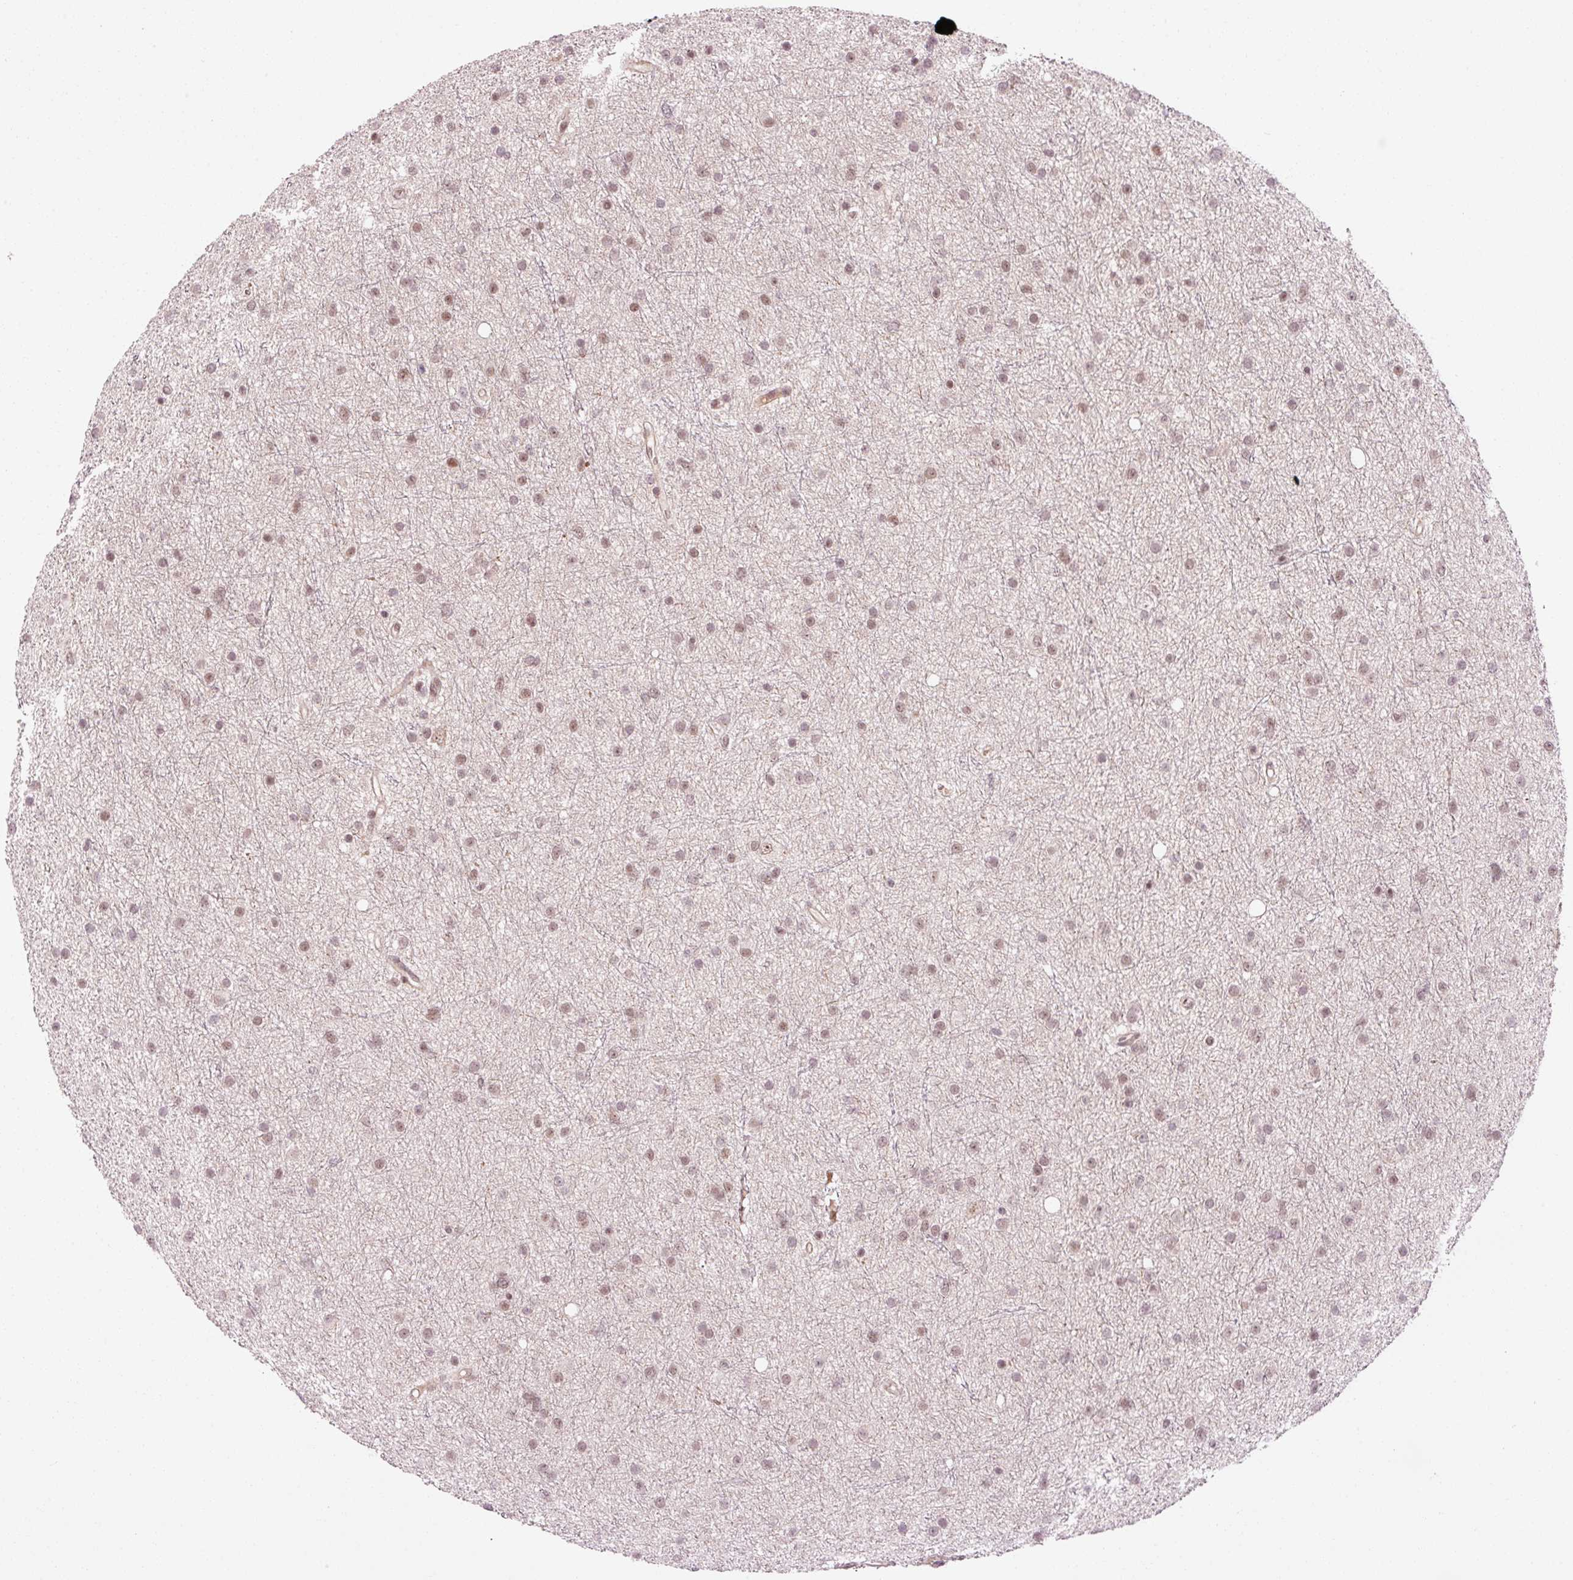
{"staining": {"intensity": "moderate", "quantity": ">75%", "location": "nuclear"}, "tissue": "glioma", "cell_type": "Tumor cells", "image_type": "cancer", "snomed": [{"axis": "morphology", "description": "Glioma, malignant, Low grade"}, {"axis": "topography", "description": "Cerebral cortex"}], "caption": "The micrograph displays staining of glioma, revealing moderate nuclear protein positivity (brown color) within tumor cells.", "gene": "ANKRD20A1", "patient": {"sex": "female", "age": 39}}